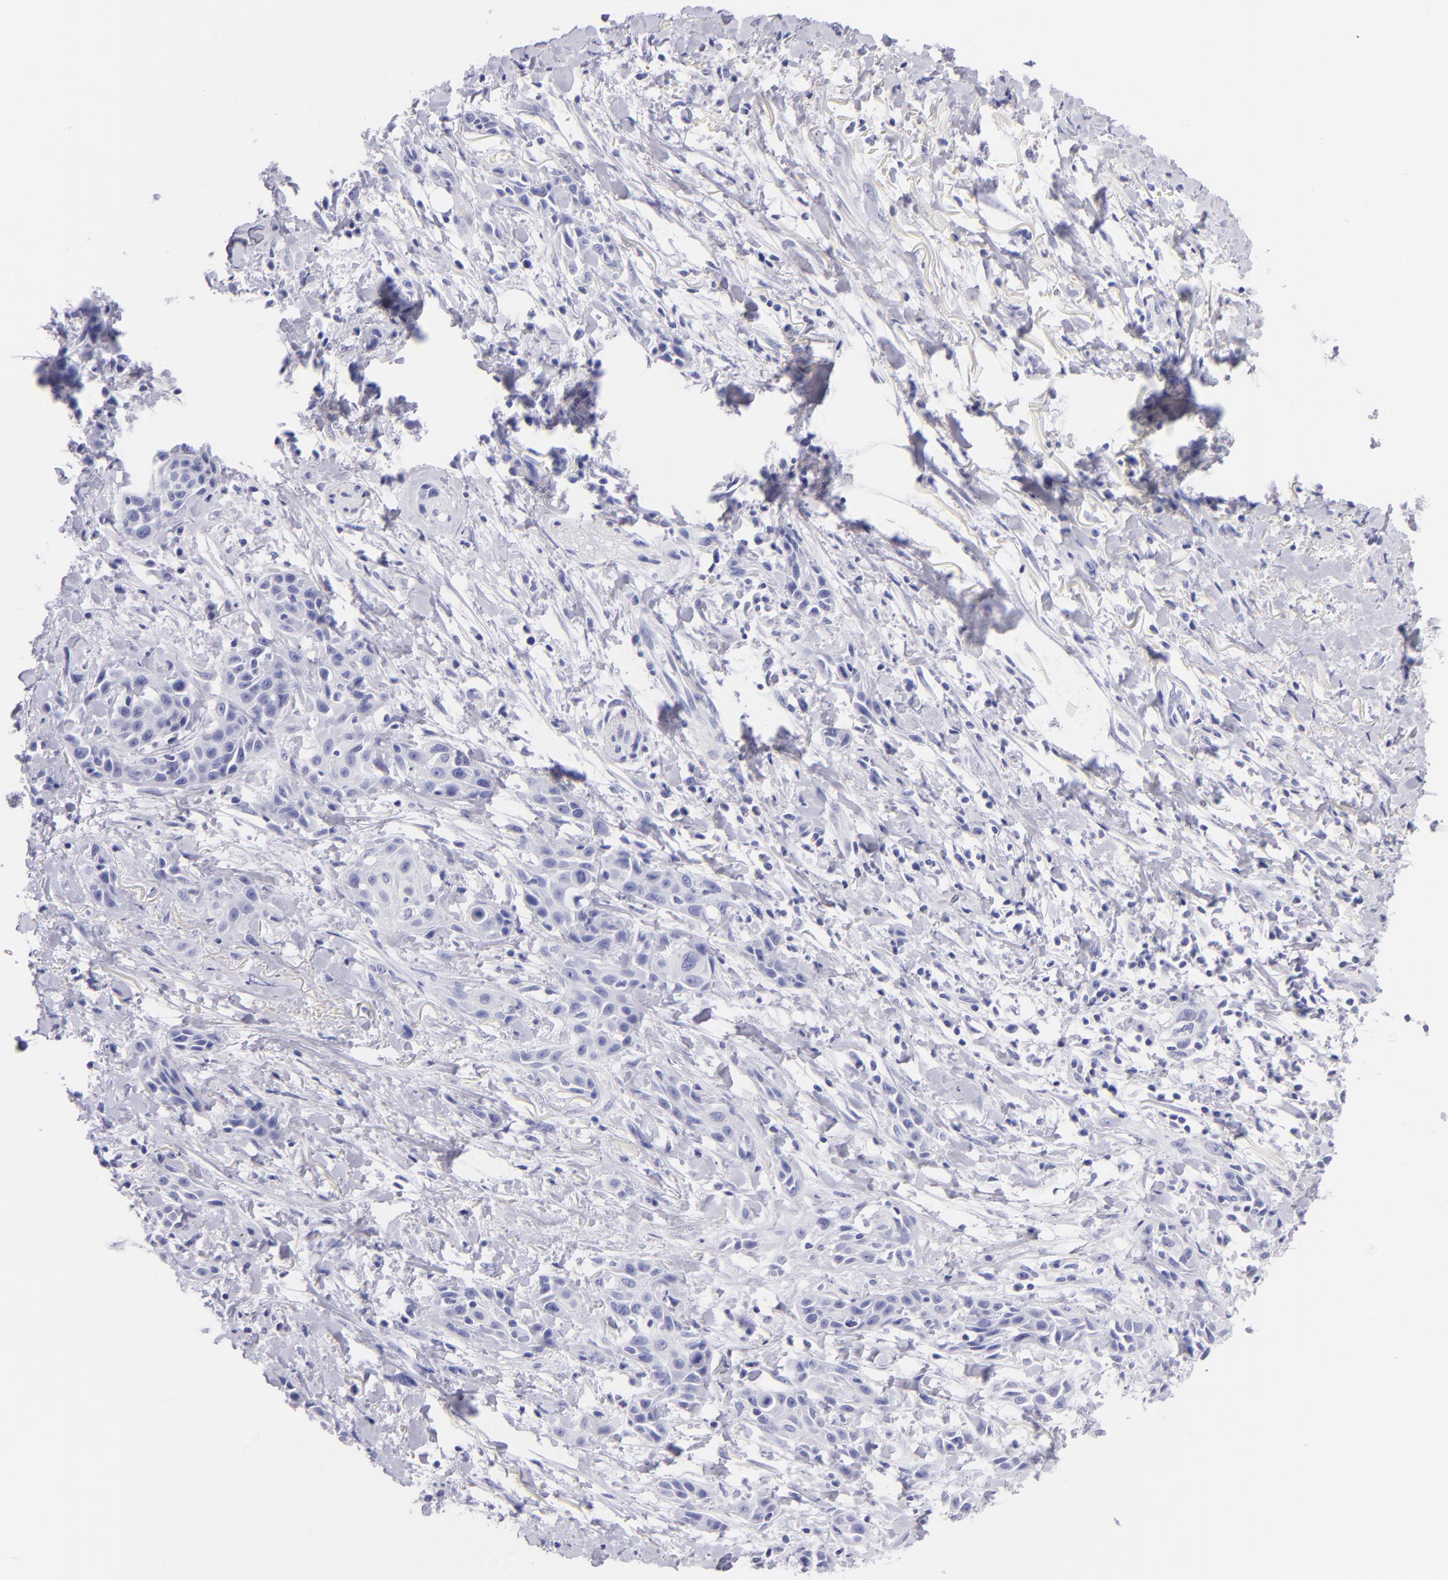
{"staining": {"intensity": "negative", "quantity": "none", "location": "none"}, "tissue": "skin cancer", "cell_type": "Tumor cells", "image_type": "cancer", "snomed": [{"axis": "morphology", "description": "Squamous cell carcinoma, NOS"}, {"axis": "topography", "description": "Skin"}, {"axis": "topography", "description": "Anal"}], "caption": "Skin cancer stained for a protein using immunohistochemistry exhibits no expression tumor cells.", "gene": "CNP", "patient": {"sex": "male", "age": 64}}